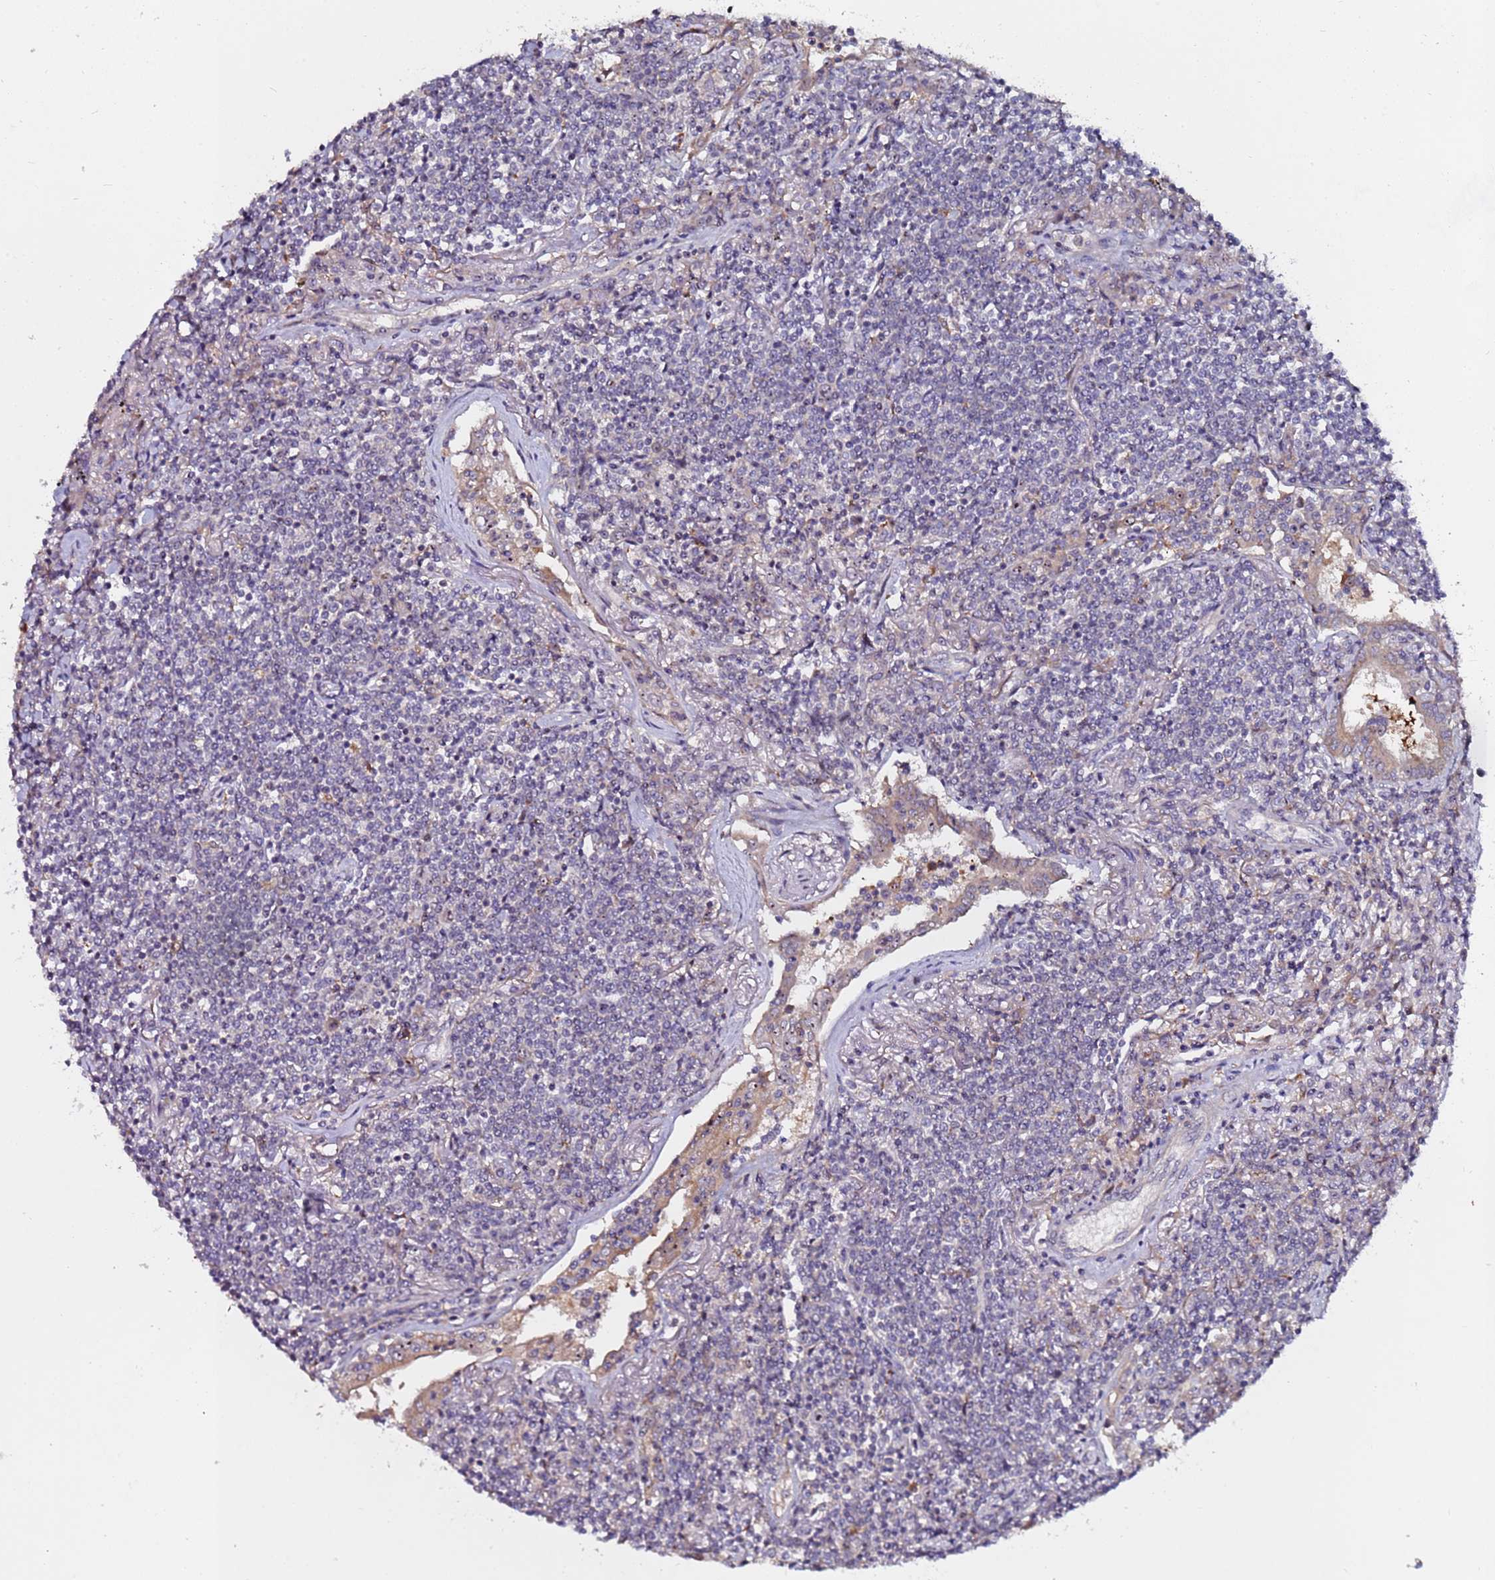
{"staining": {"intensity": "negative", "quantity": "none", "location": "none"}, "tissue": "lymphoma", "cell_type": "Tumor cells", "image_type": "cancer", "snomed": [{"axis": "morphology", "description": "Malignant lymphoma, non-Hodgkin's type, Low grade"}, {"axis": "topography", "description": "Lung"}], "caption": "IHC image of neoplastic tissue: malignant lymphoma, non-Hodgkin's type (low-grade) stained with DAB (3,3'-diaminobenzidine) exhibits no significant protein positivity in tumor cells. (Stains: DAB (3,3'-diaminobenzidine) immunohistochemistry with hematoxylin counter stain, Microscopy: brightfield microscopy at high magnification).", "gene": "KRI1", "patient": {"sex": "female", "age": 71}}